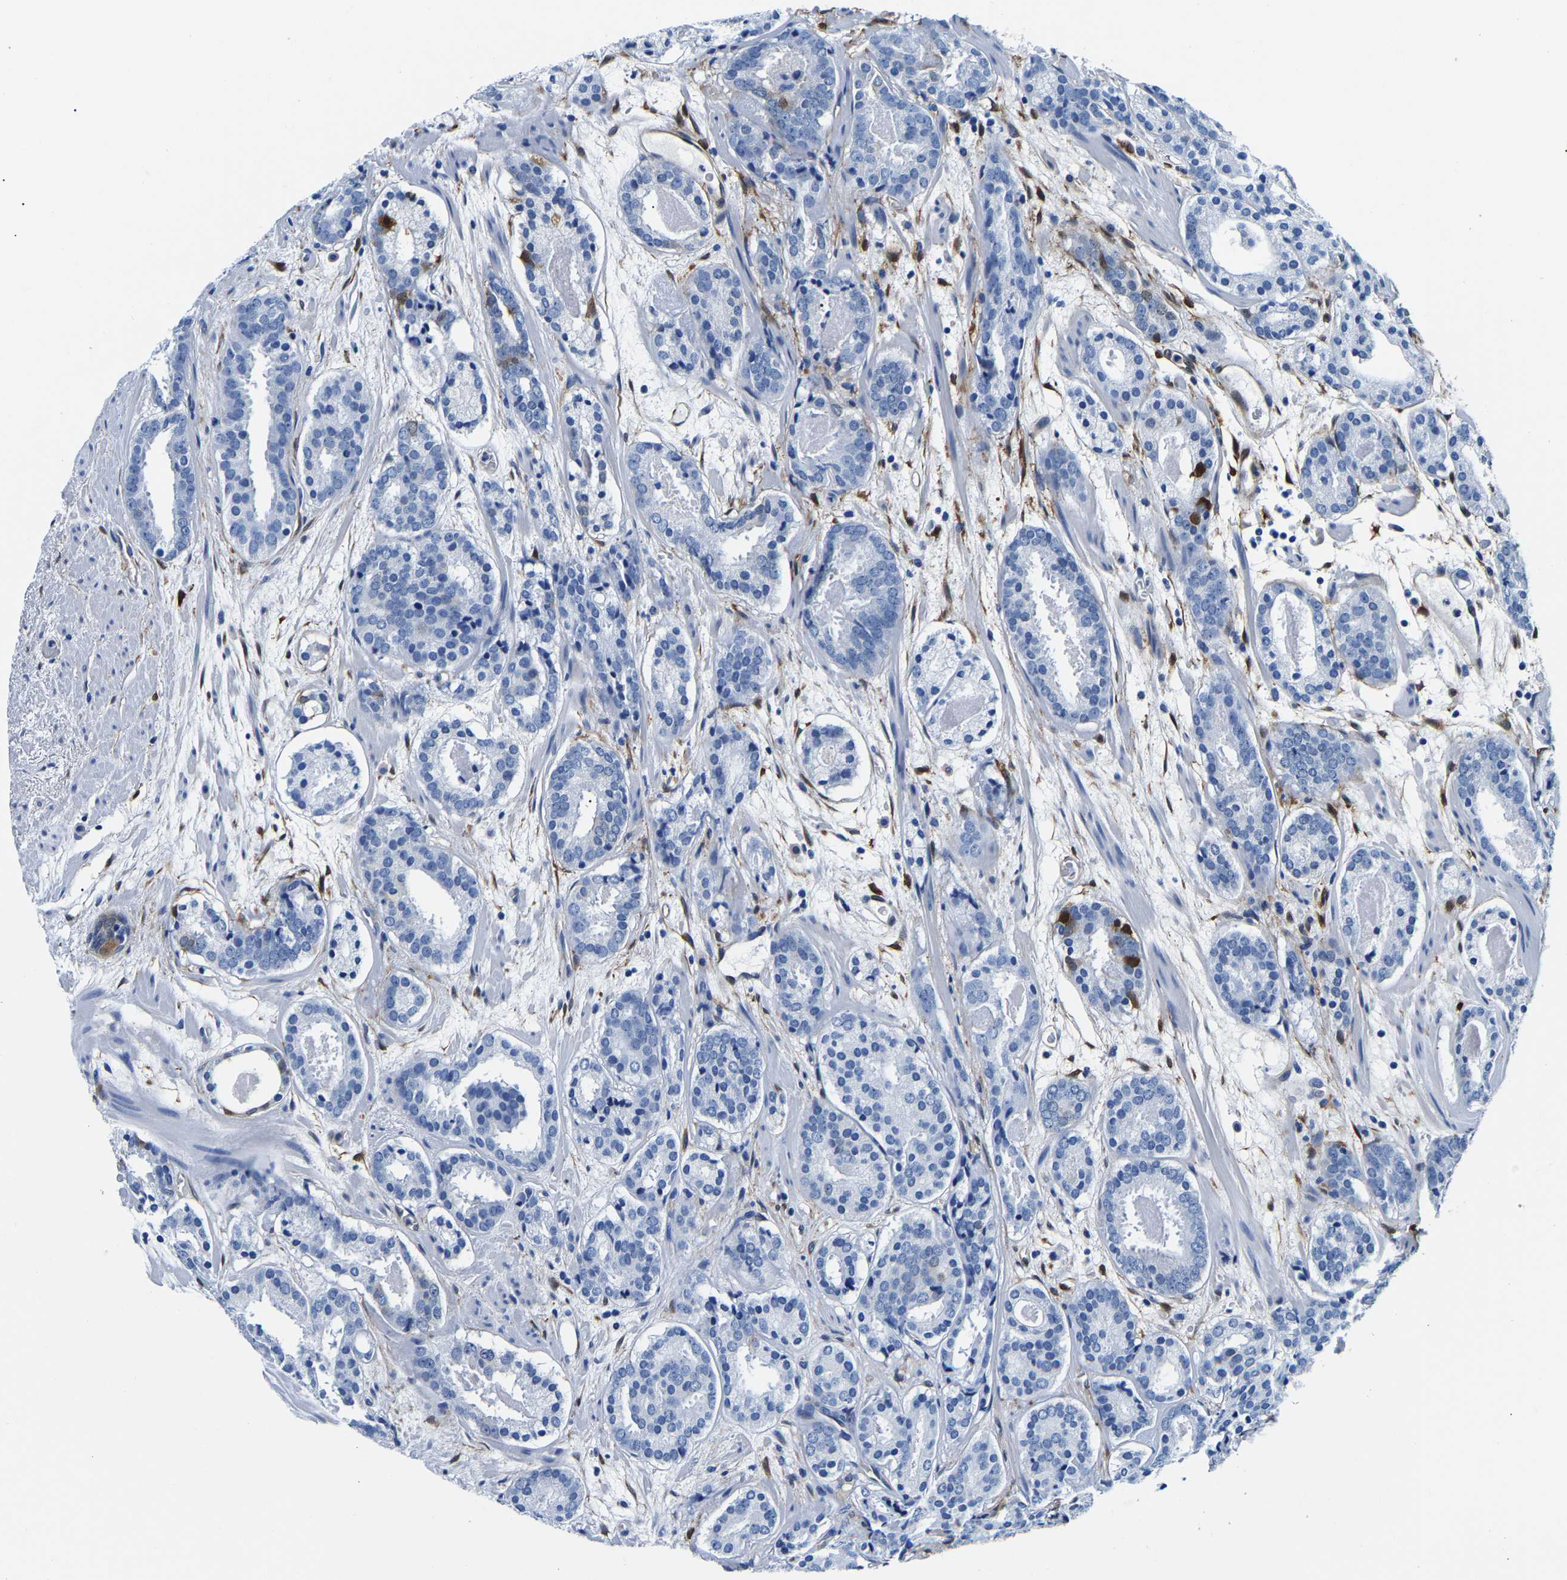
{"staining": {"intensity": "negative", "quantity": "none", "location": "none"}, "tissue": "prostate cancer", "cell_type": "Tumor cells", "image_type": "cancer", "snomed": [{"axis": "morphology", "description": "Adenocarcinoma, Low grade"}, {"axis": "topography", "description": "Prostate"}], "caption": "Human low-grade adenocarcinoma (prostate) stained for a protein using immunohistochemistry (IHC) demonstrates no staining in tumor cells.", "gene": "S100A13", "patient": {"sex": "male", "age": 69}}